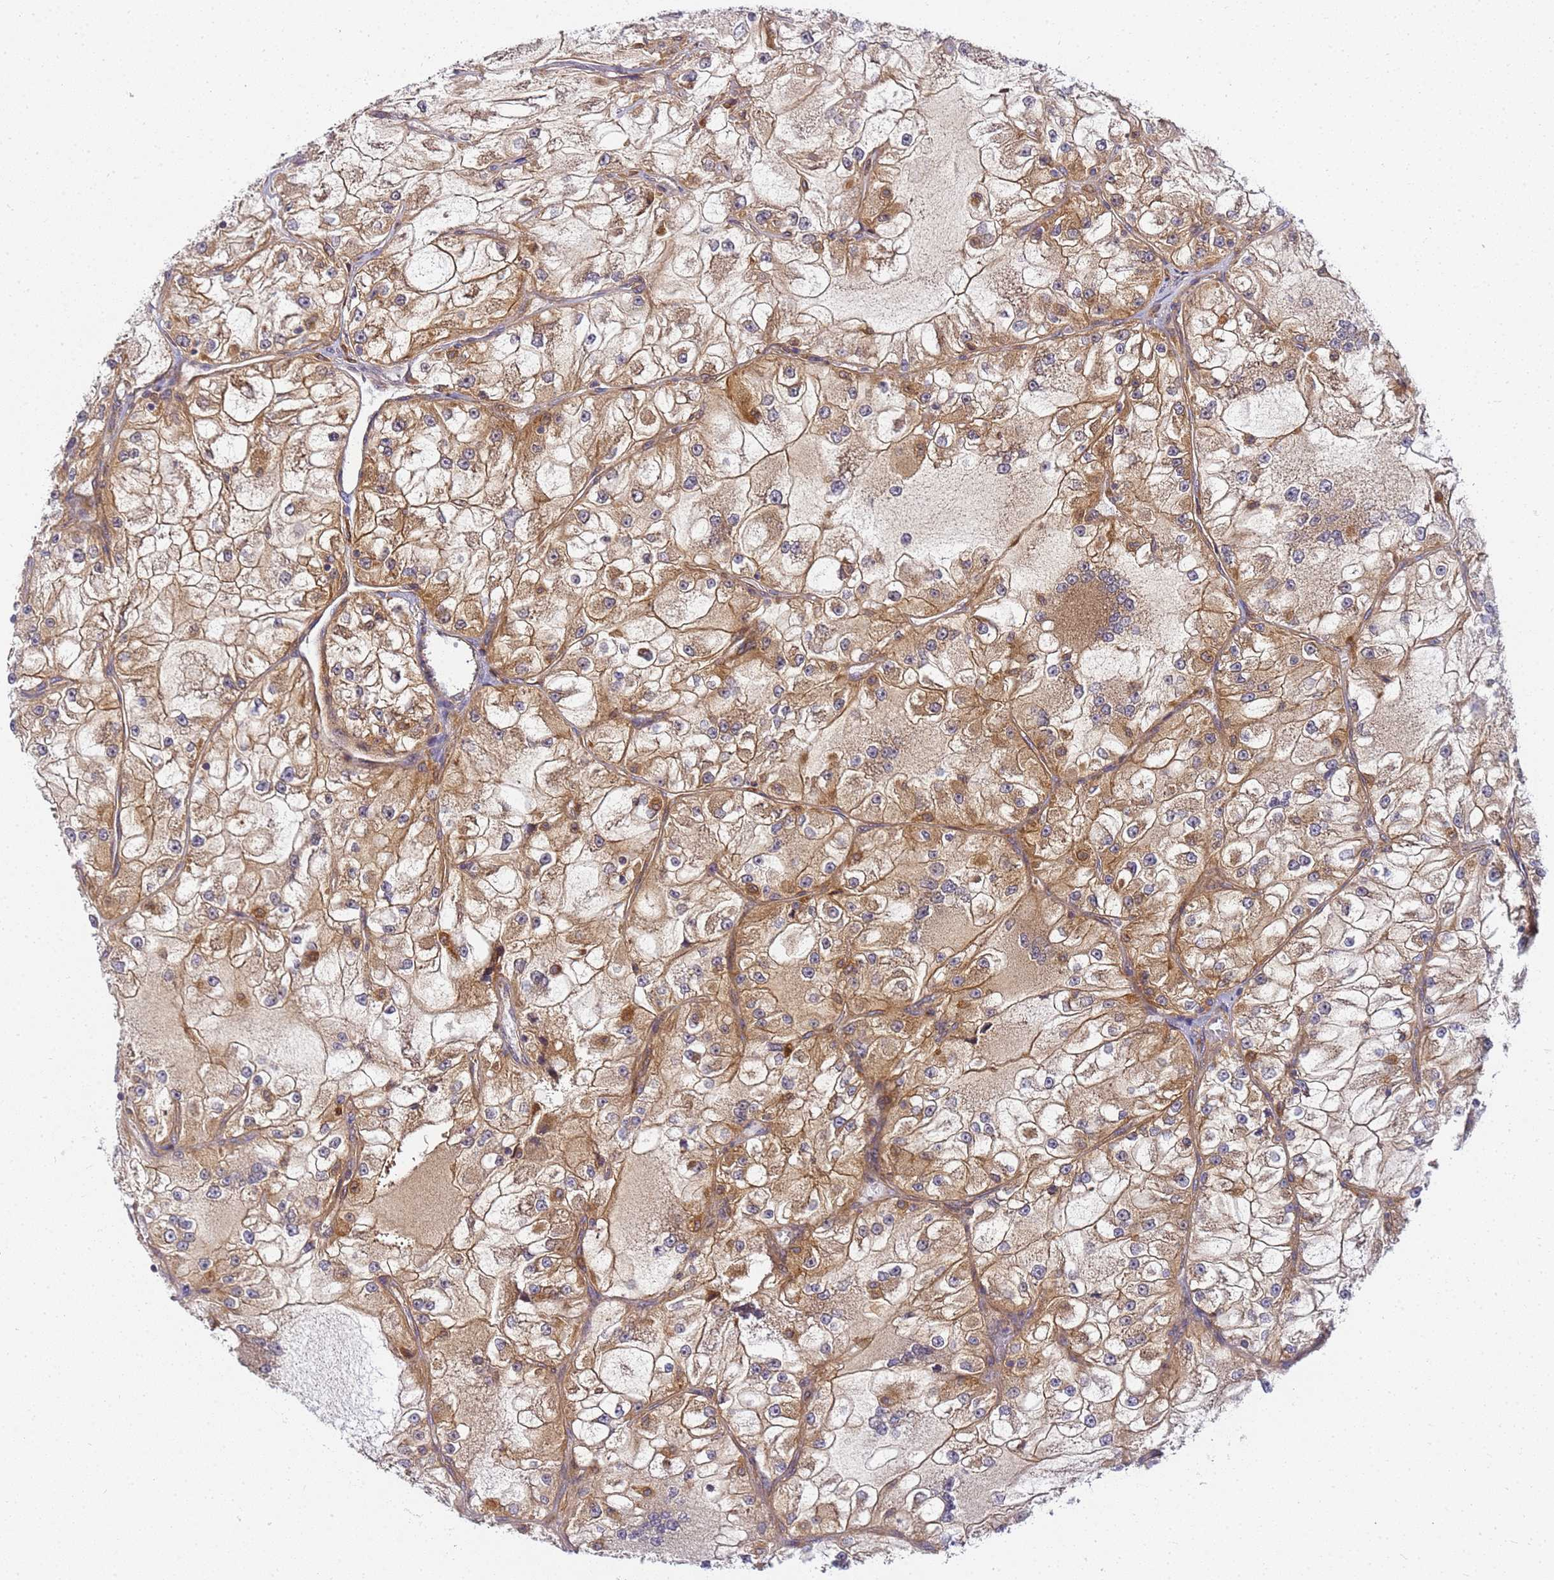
{"staining": {"intensity": "moderate", "quantity": ">75%", "location": "cytoplasmic/membranous"}, "tissue": "renal cancer", "cell_type": "Tumor cells", "image_type": "cancer", "snomed": [{"axis": "morphology", "description": "Adenocarcinoma, NOS"}, {"axis": "topography", "description": "Kidney"}], "caption": "Human renal cancer stained with a protein marker exhibits moderate staining in tumor cells.", "gene": "CHM", "patient": {"sex": "female", "age": 72}}